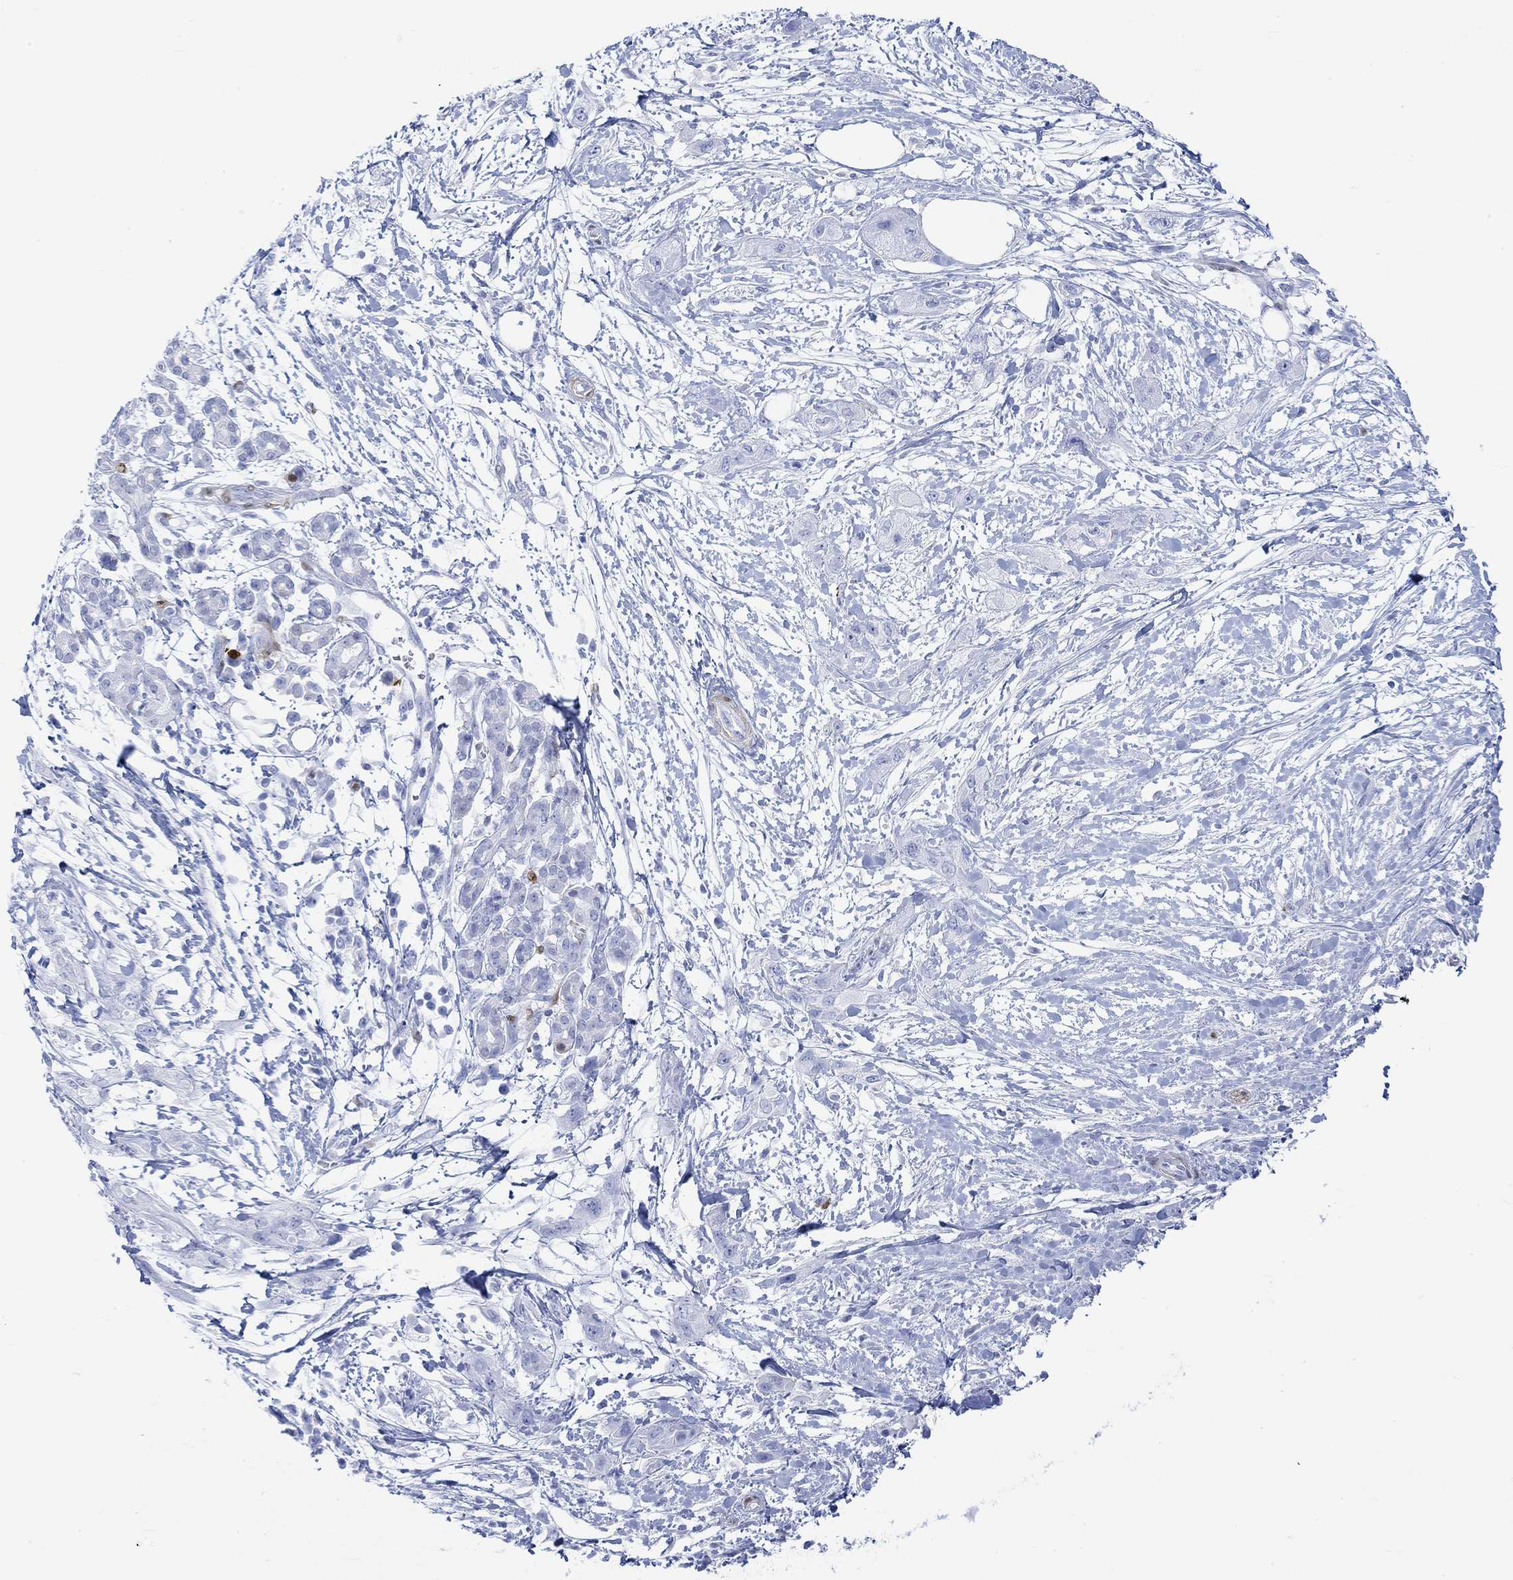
{"staining": {"intensity": "negative", "quantity": "none", "location": "none"}, "tissue": "pancreatic cancer", "cell_type": "Tumor cells", "image_type": "cancer", "snomed": [{"axis": "morphology", "description": "Adenocarcinoma, NOS"}, {"axis": "topography", "description": "Pancreas"}], "caption": "Immunohistochemistry micrograph of neoplastic tissue: adenocarcinoma (pancreatic) stained with DAB reveals no significant protein expression in tumor cells.", "gene": "TPPP3", "patient": {"sex": "male", "age": 72}}